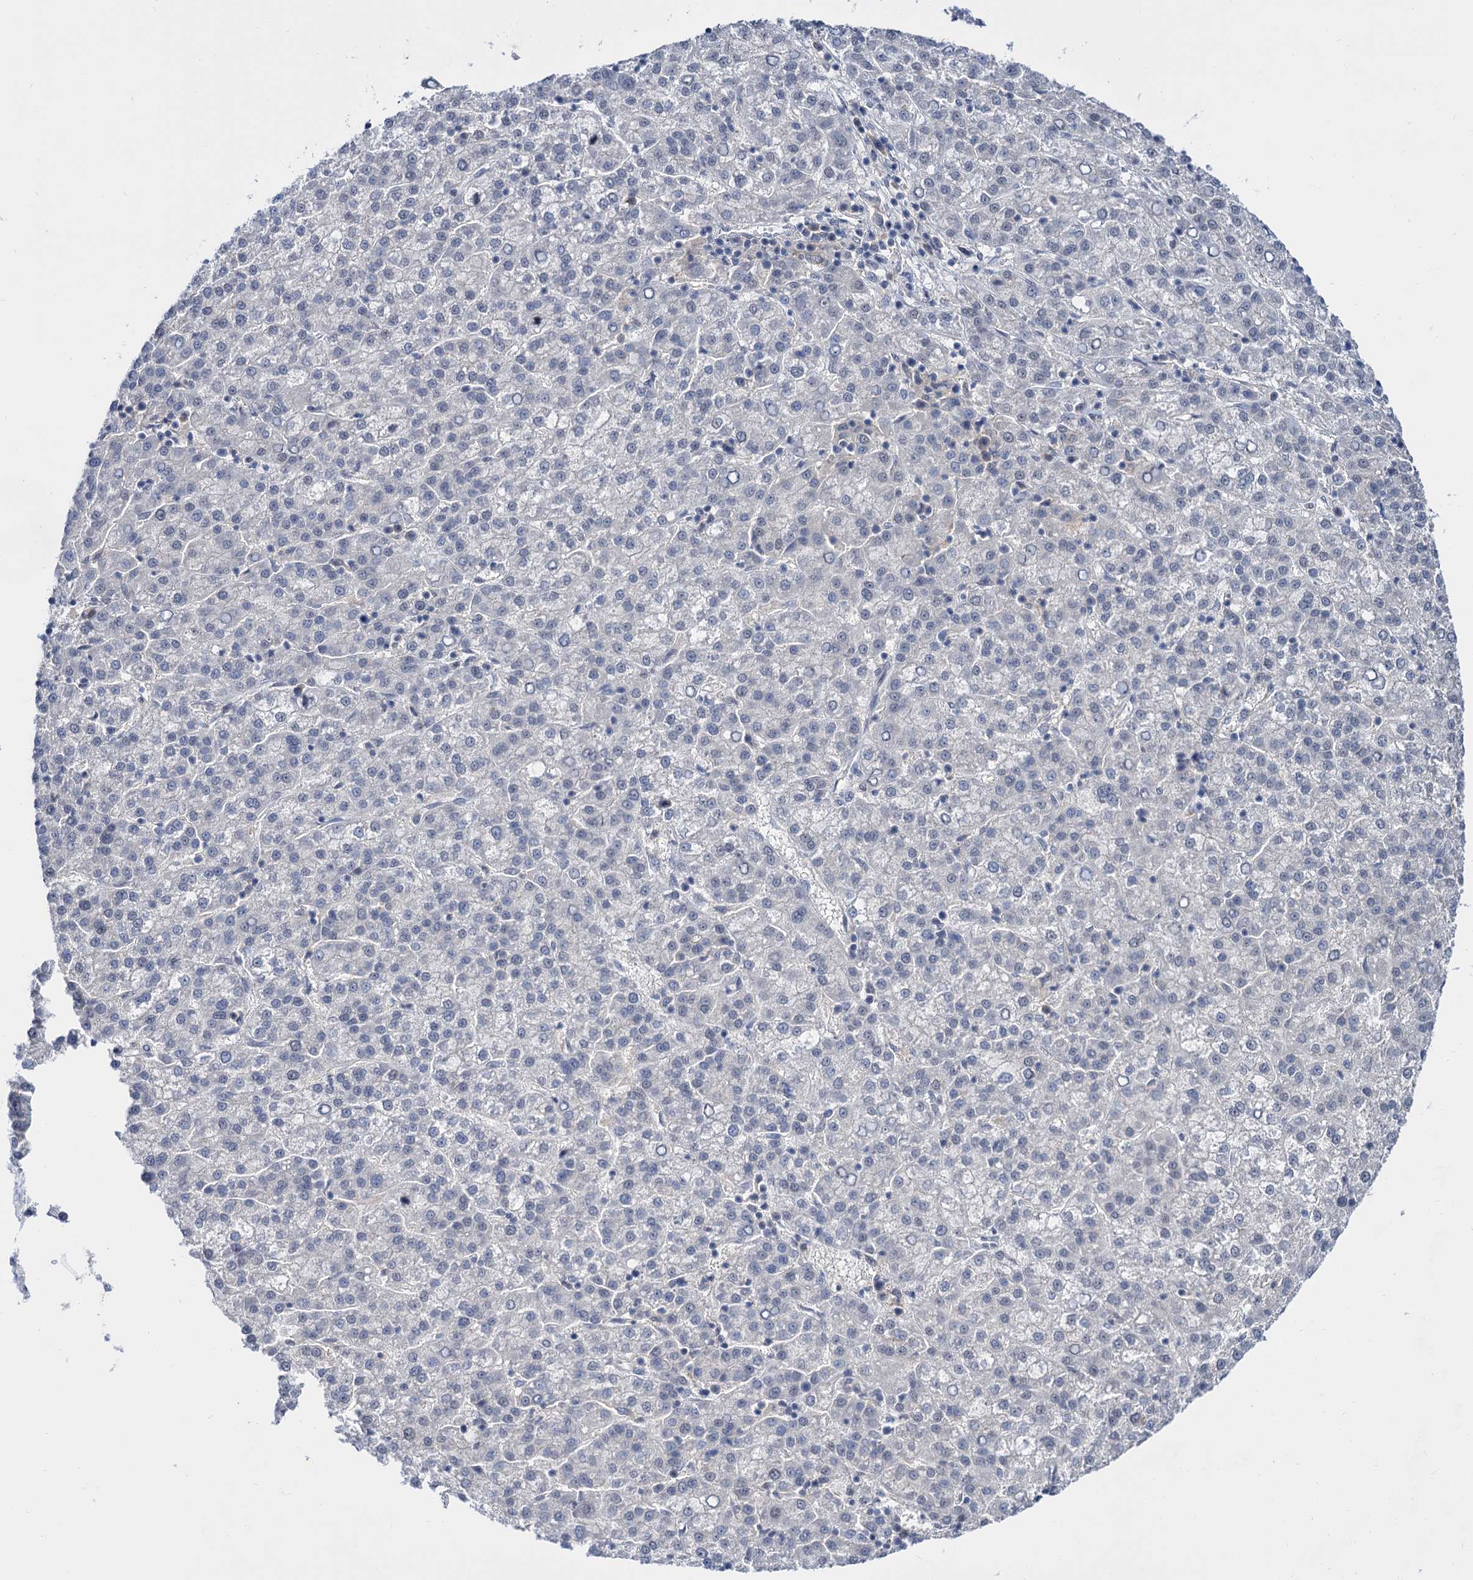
{"staining": {"intensity": "negative", "quantity": "none", "location": "none"}, "tissue": "liver cancer", "cell_type": "Tumor cells", "image_type": "cancer", "snomed": [{"axis": "morphology", "description": "Carcinoma, Hepatocellular, NOS"}, {"axis": "topography", "description": "Liver"}], "caption": "Human liver cancer stained for a protein using IHC shows no positivity in tumor cells.", "gene": "NEK10", "patient": {"sex": "female", "age": 58}}